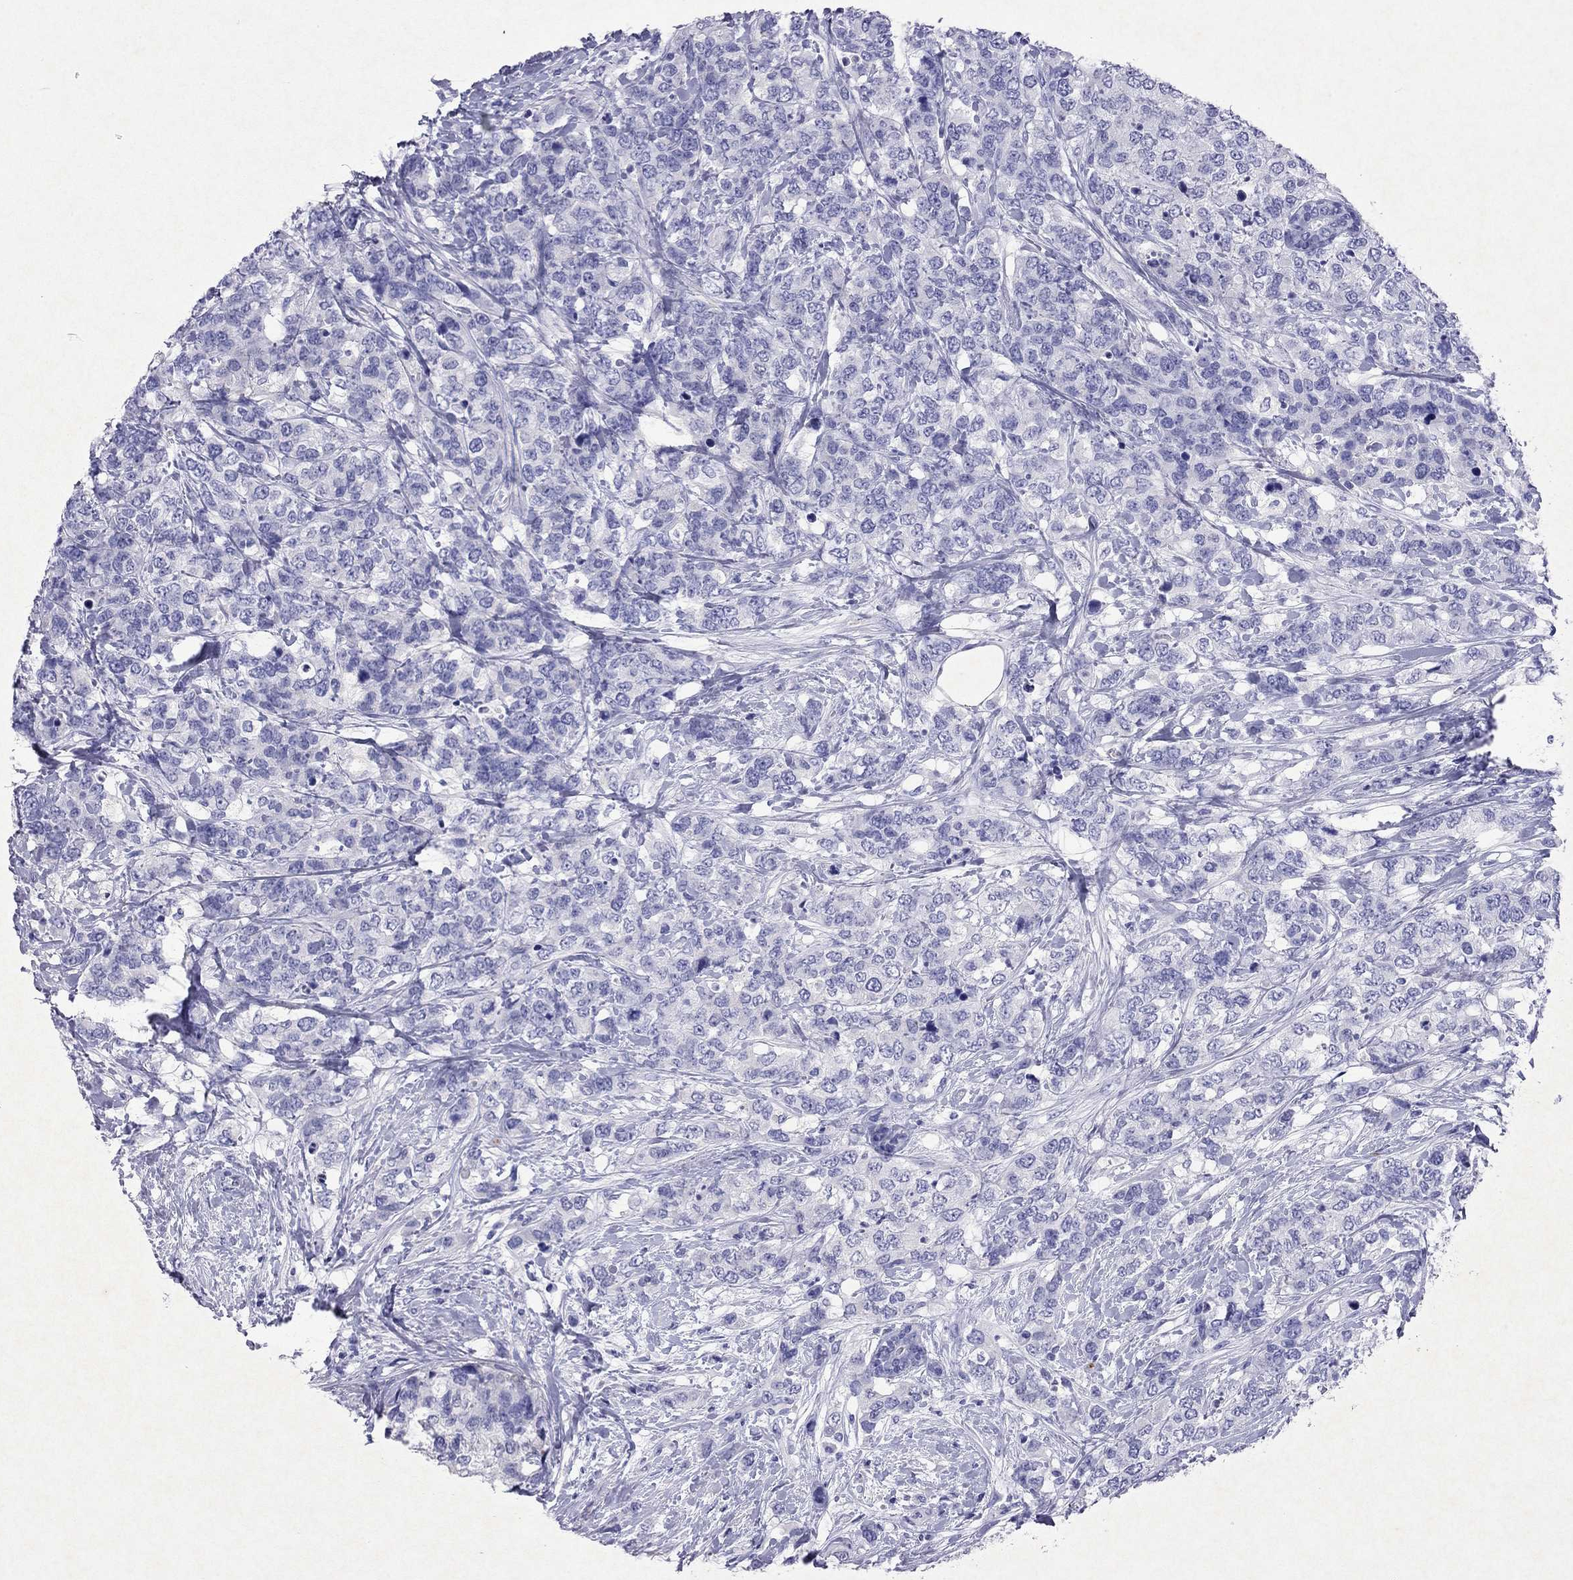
{"staining": {"intensity": "negative", "quantity": "none", "location": "none"}, "tissue": "breast cancer", "cell_type": "Tumor cells", "image_type": "cancer", "snomed": [{"axis": "morphology", "description": "Lobular carcinoma"}, {"axis": "topography", "description": "Breast"}], "caption": "Immunohistochemical staining of human breast cancer demonstrates no significant staining in tumor cells.", "gene": "ARMC12", "patient": {"sex": "female", "age": 59}}